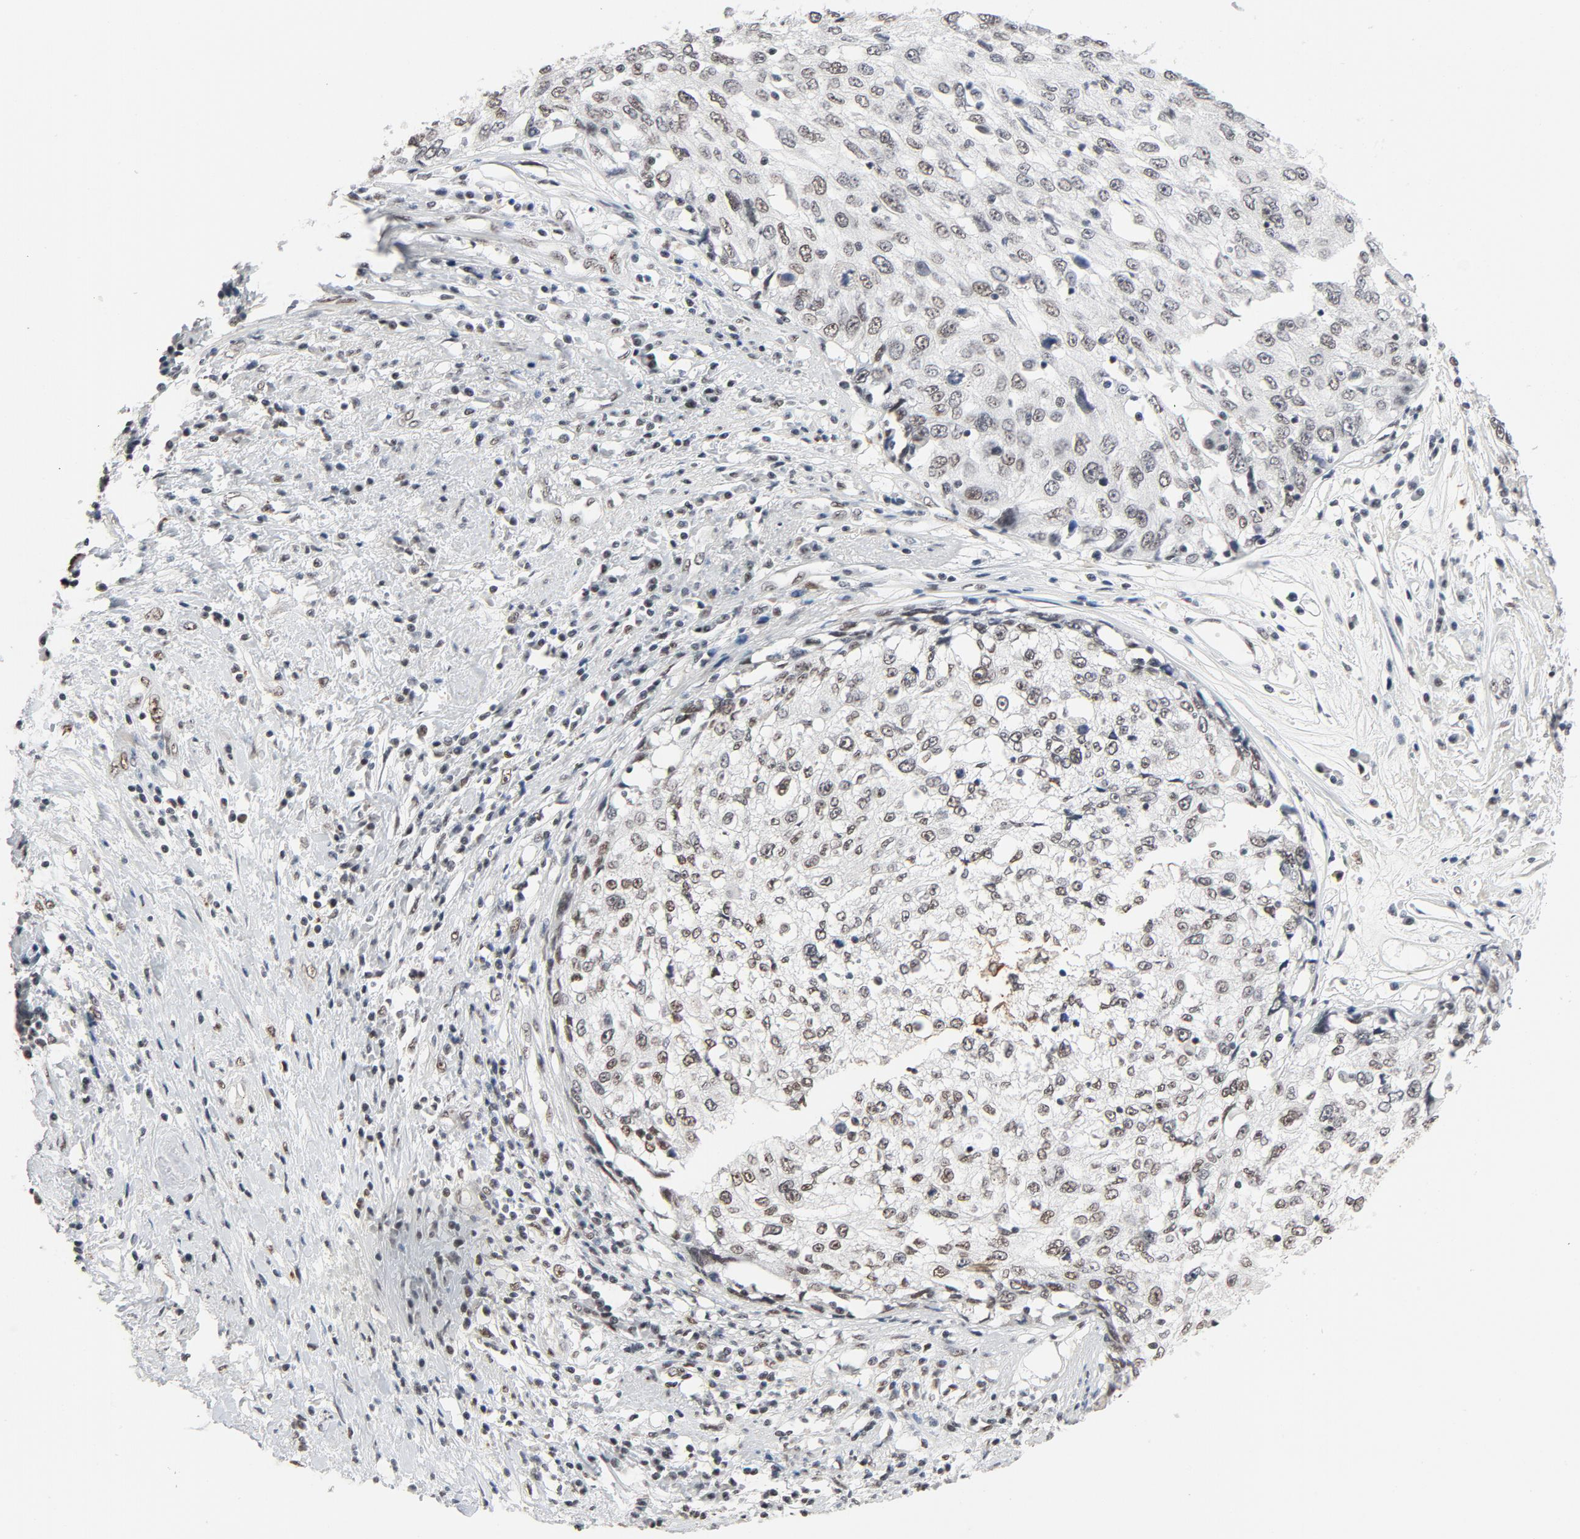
{"staining": {"intensity": "weak", "quantity": "25%-75%", "location": "nuclear"}, "tissue": "cervical cancer", "cell_type": "Tumor cells", "image_type": "cancer", "snomed": [{"axis": "morphology", "description": "Squamous cell carcinoma, NOS"}, {"axis": "topography", "description": "Cervix"}], "caption": "This micrograph demonstrates immunohistochemistry staining of squamous cell carcinoma (cervical), with low weak nuclear staining in approximately 25%-75% of tumor cells.", "gene": "MRE11", "patient": {"sex": "female", "age": 57}}